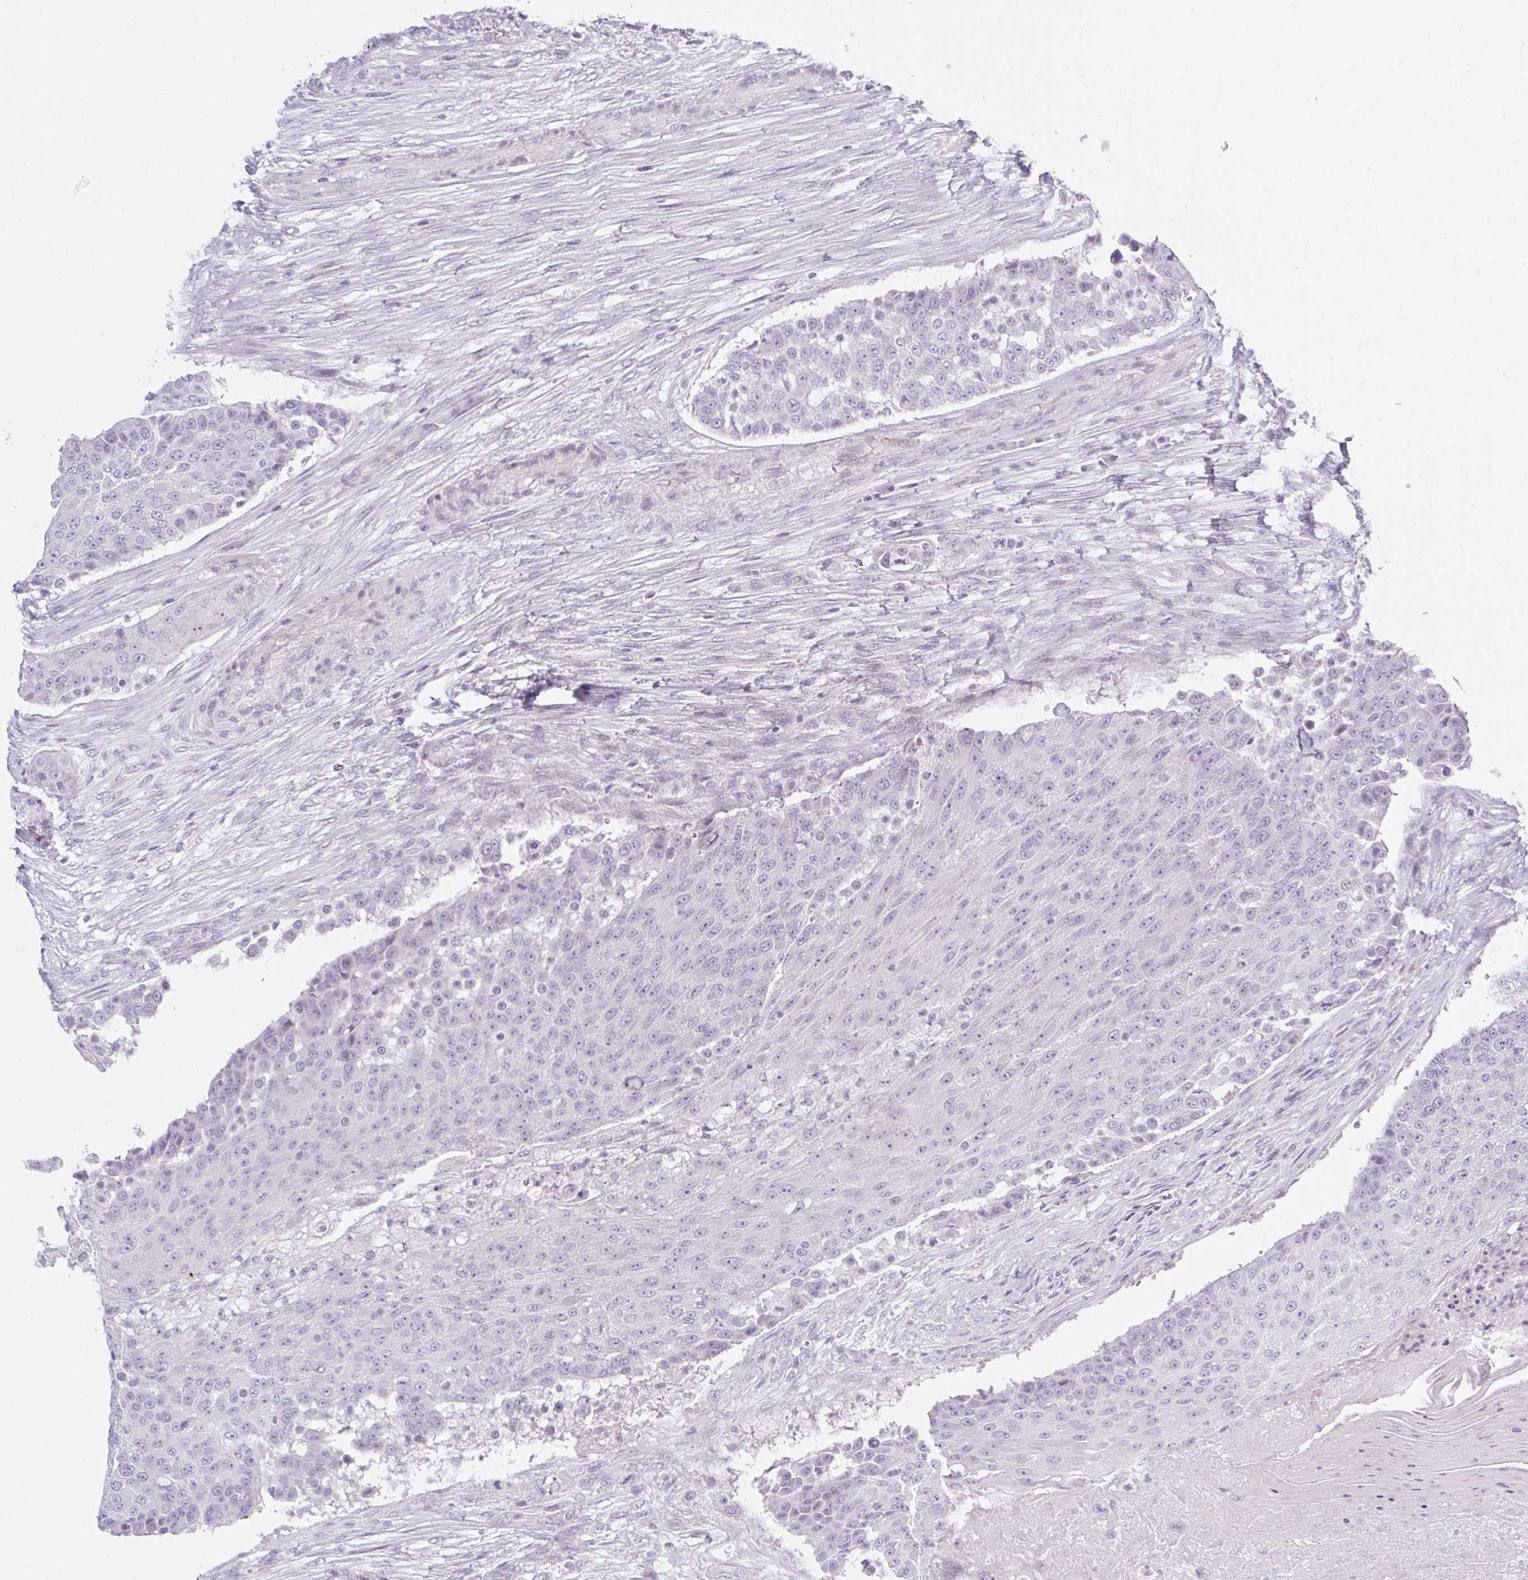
{"staining": {"intensity": "negative", "quantity": "none", "location": "none"}, "tissue": "urothelial cancer", "cell_type": "Tumor cells", "image_type": "cancer", "snomed": [{"axis": "morphology", "description": "Urothelial carcinoma, High grade"}, {"axis": "topography", "description": "Urinary bladder"}], "caption": "DAB immunohistochemical staining of high-grade urothelial carcinoma reveals no significant positivity in tumor cells.", "gene": "FAM153A", "patient": {"sex": "female", "age": 63}}